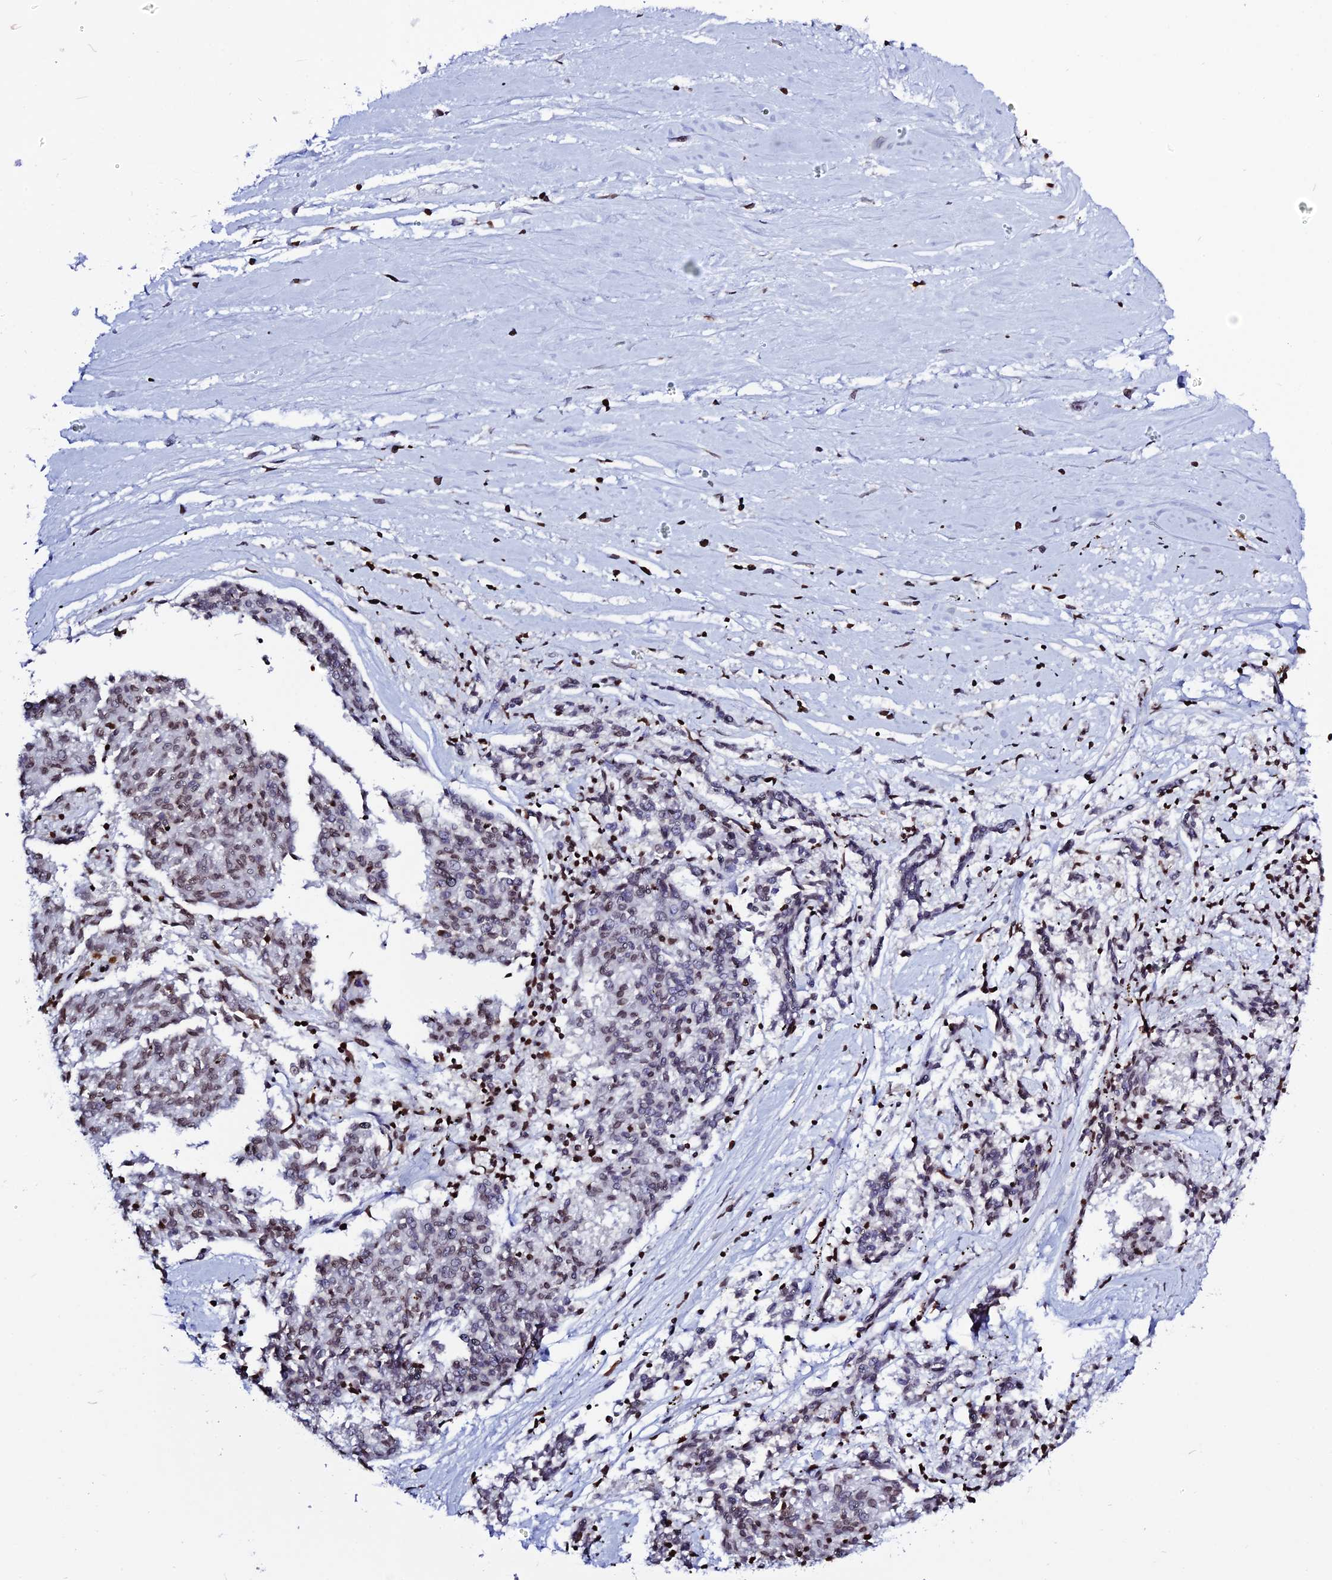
{"staining": {"intensity": "weak", "quantity": "25%-75%", "location": "nuclear"}, "tissue": "melanoma", "cell_type": "Tumor cells", "image_type": "cancer", "snomed": [{"axis": "morphology", "description": "Malignant melanoma, NOS"}, {"axis": "topography", "description": "Skin"}], "caption": "Immunohistochemistry image of neoplastic tissue: malignant melanoma stained using immunohistochemistry exhibits low levels of weak protein expression localized specifically in the nuclear of tumor cells, appearing as a nuclear brown color.", "gene": "MACROH2A2", "patient": {"sex": "female", "age": 72}}